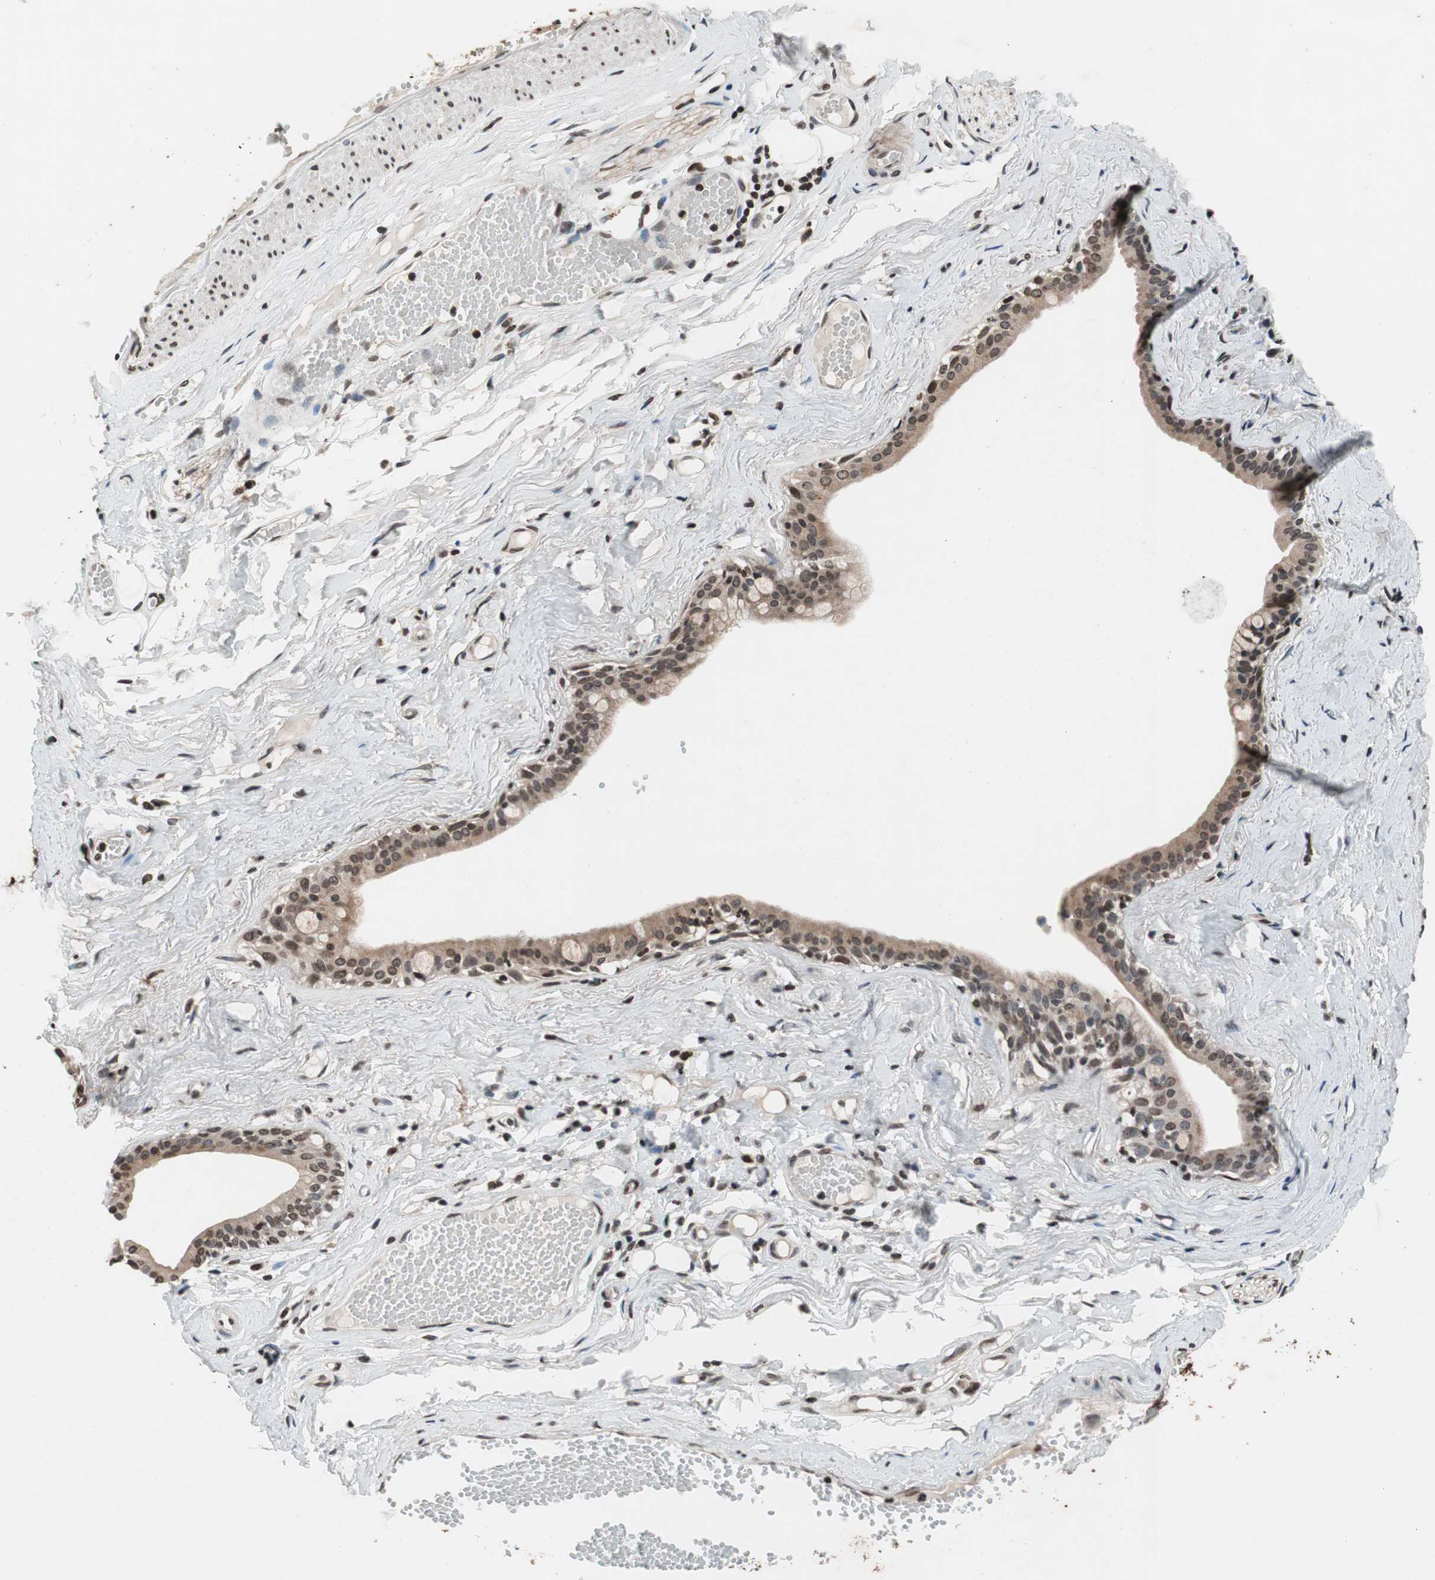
{"staining": {"intensity": "weak", "quantity": "25%-75%", "location": "cytoplasmic/membranous,nuclear"}, "tissue": "adipose tissue", "cell_type": "Adipocytes", "image_type": "normal", "snomed": [{"axis": "morphology", "description": "Normal tissue, NOS"}, {"axis": "morphology", "description": "Inflammation, NOS"}, {"axis": "topography", "description": "Vascular tissue"}, {"axis": "topography", "description": "Salivary gland"}], "caption": "Benign adipose tissue exhibits weak cytoplasmic/membranous,nuclear positivity in about 25%-75% of adipocytes, visualized by immunohistochemistry. The protein of interest is stained brown, and the nuclei are stained in blue (DAB IHC with brightfield microscopy, high magnification).", "gene": "RFC1", "patient": {"sex": "female", "age": 75}}